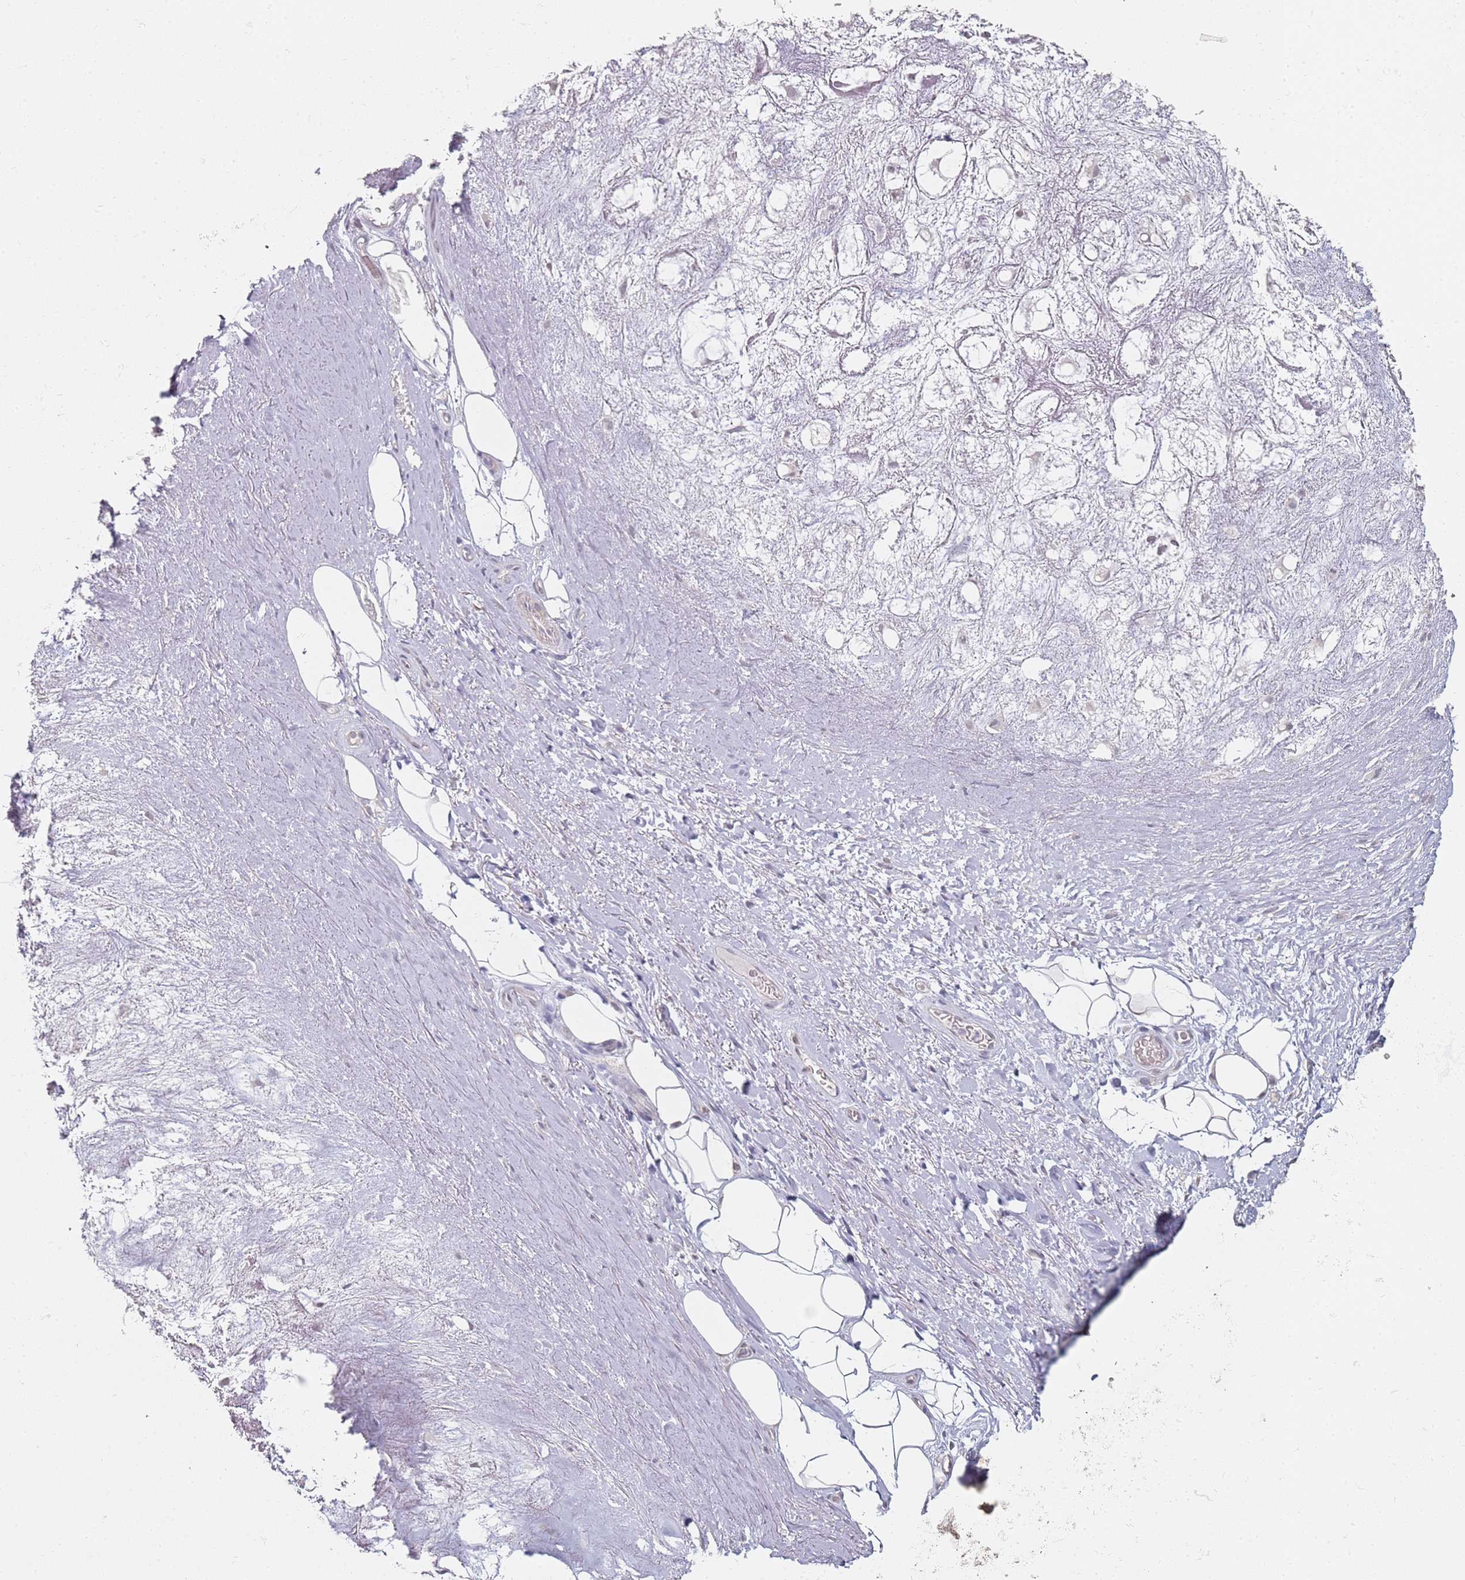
{"staining": {"intensity": "negative", "quantity": "none", "location": "none"}, "tissue": "adipose tissue", "cell_type": "Adipocytes", "image_type": "normal", "snomed": [{"axis": "morphology", "description": "Normal tissue, NOS"}, {"axis": "topography", "description": "Cartilage tissue"}], "caption": "Adipocytes are negative for protein expression in unremarkable human adipose tissue. The staining was performed using DAB to visualize the protein expression in brown, while the nuclei were stained in blue with hematoxylin (Magnification: 20x).", "gene": "DNAH11", "patient": {"sex": "male", "age": 81}}